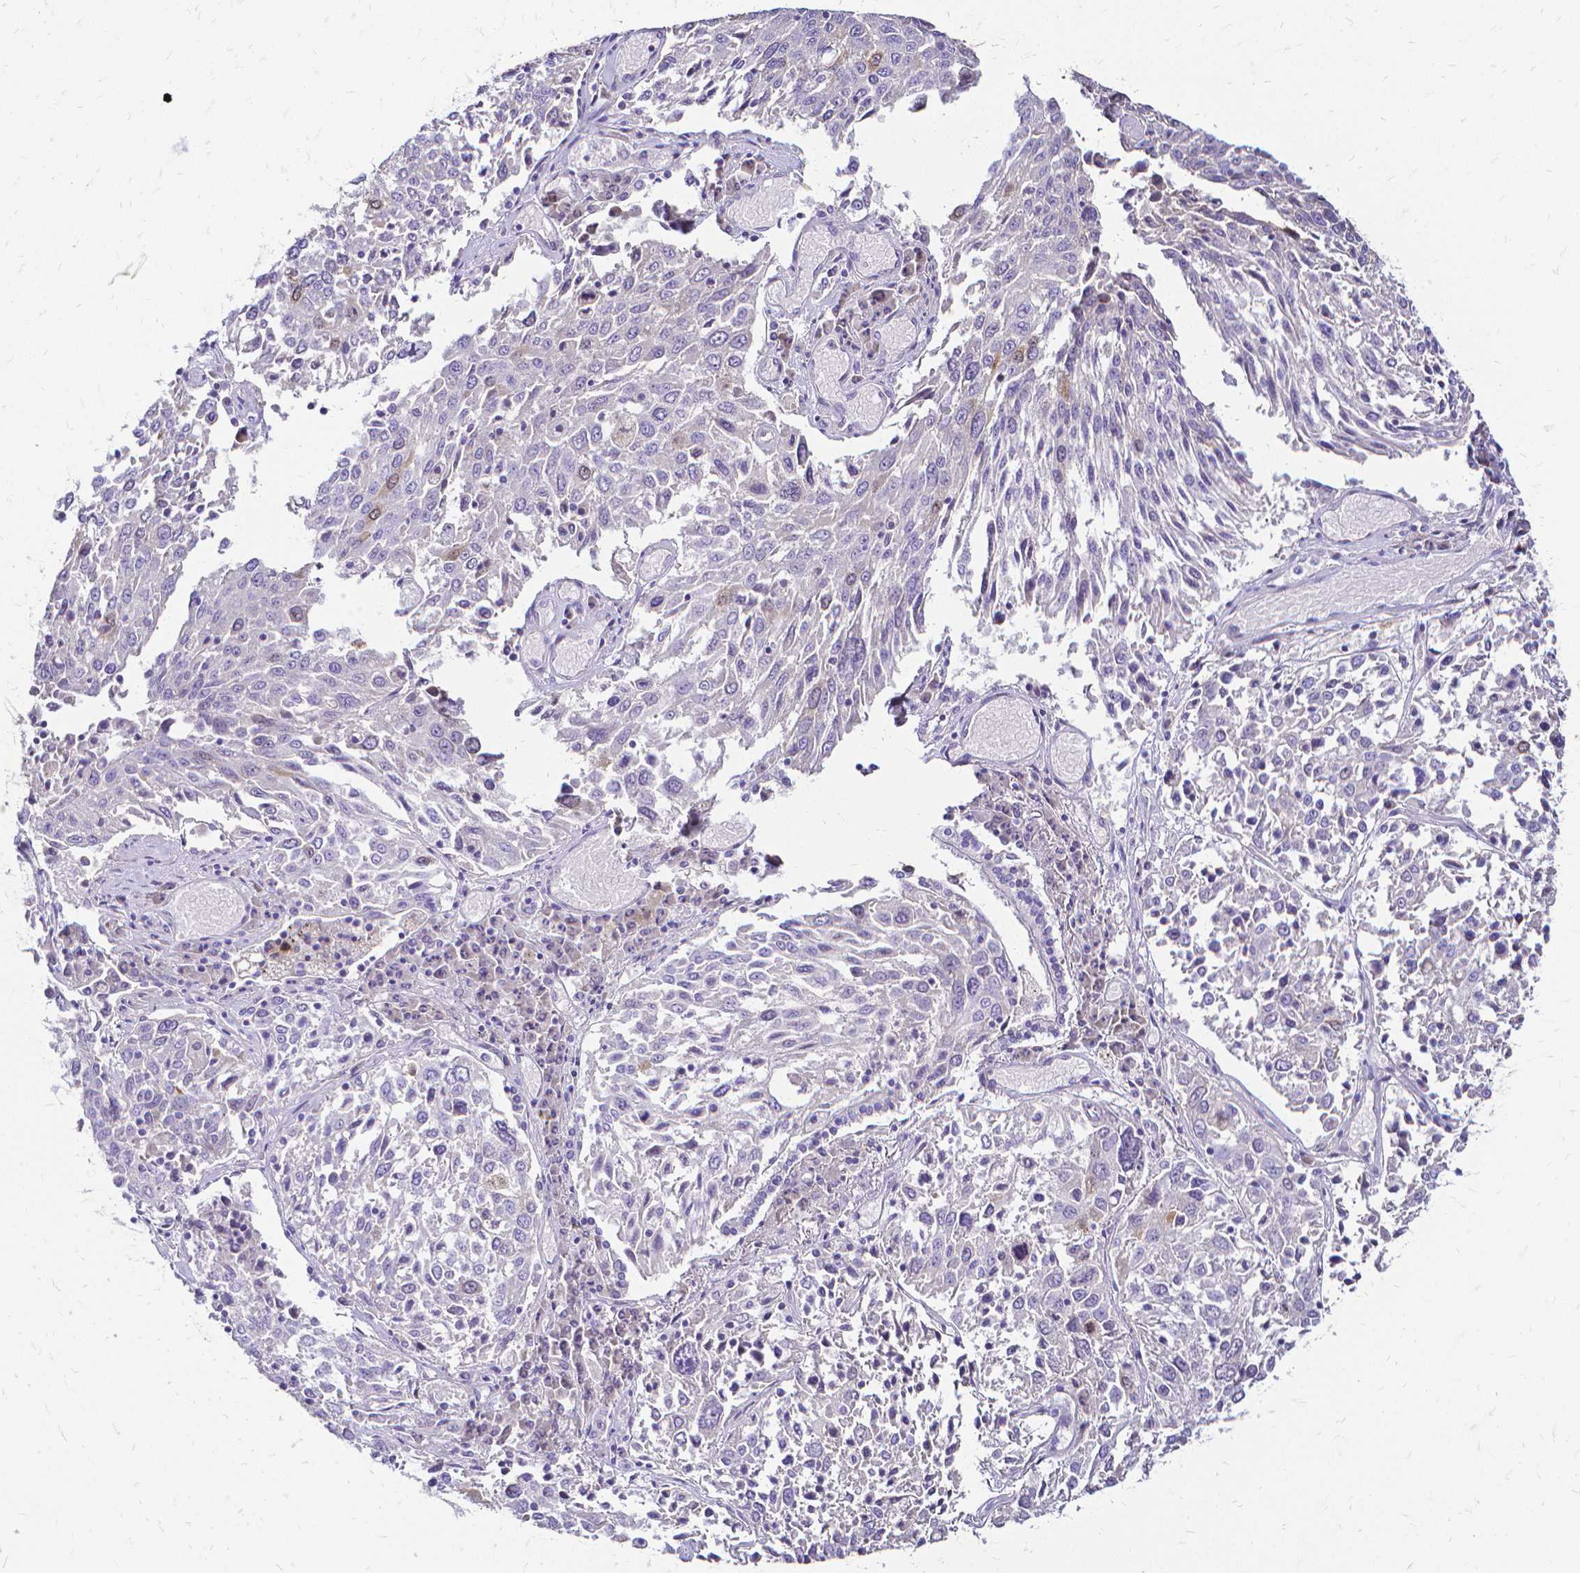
{"staining": {"intensity": "negative", "quantity": "none", "location": "none"}, "tissue": "lung cancer", "cell_type": "Tumor cells", "image_type": "cancer", "snomed": [{"axis": "morphology", "description": "Squamous cell carcinoma, NOS"}, {"axis": "topography", "description": "Lung"}], "caption": "Immunohistochemical staining of squamous cell carcinoma (lung) reveals no significant expression in tumor cells. (DAB (3,3'-diaminobenzidine) IHC visualized using brightfield microscopy, high magnification).", "gene": "CCNB1", "patient": {"sex": "male", "age": 65}}